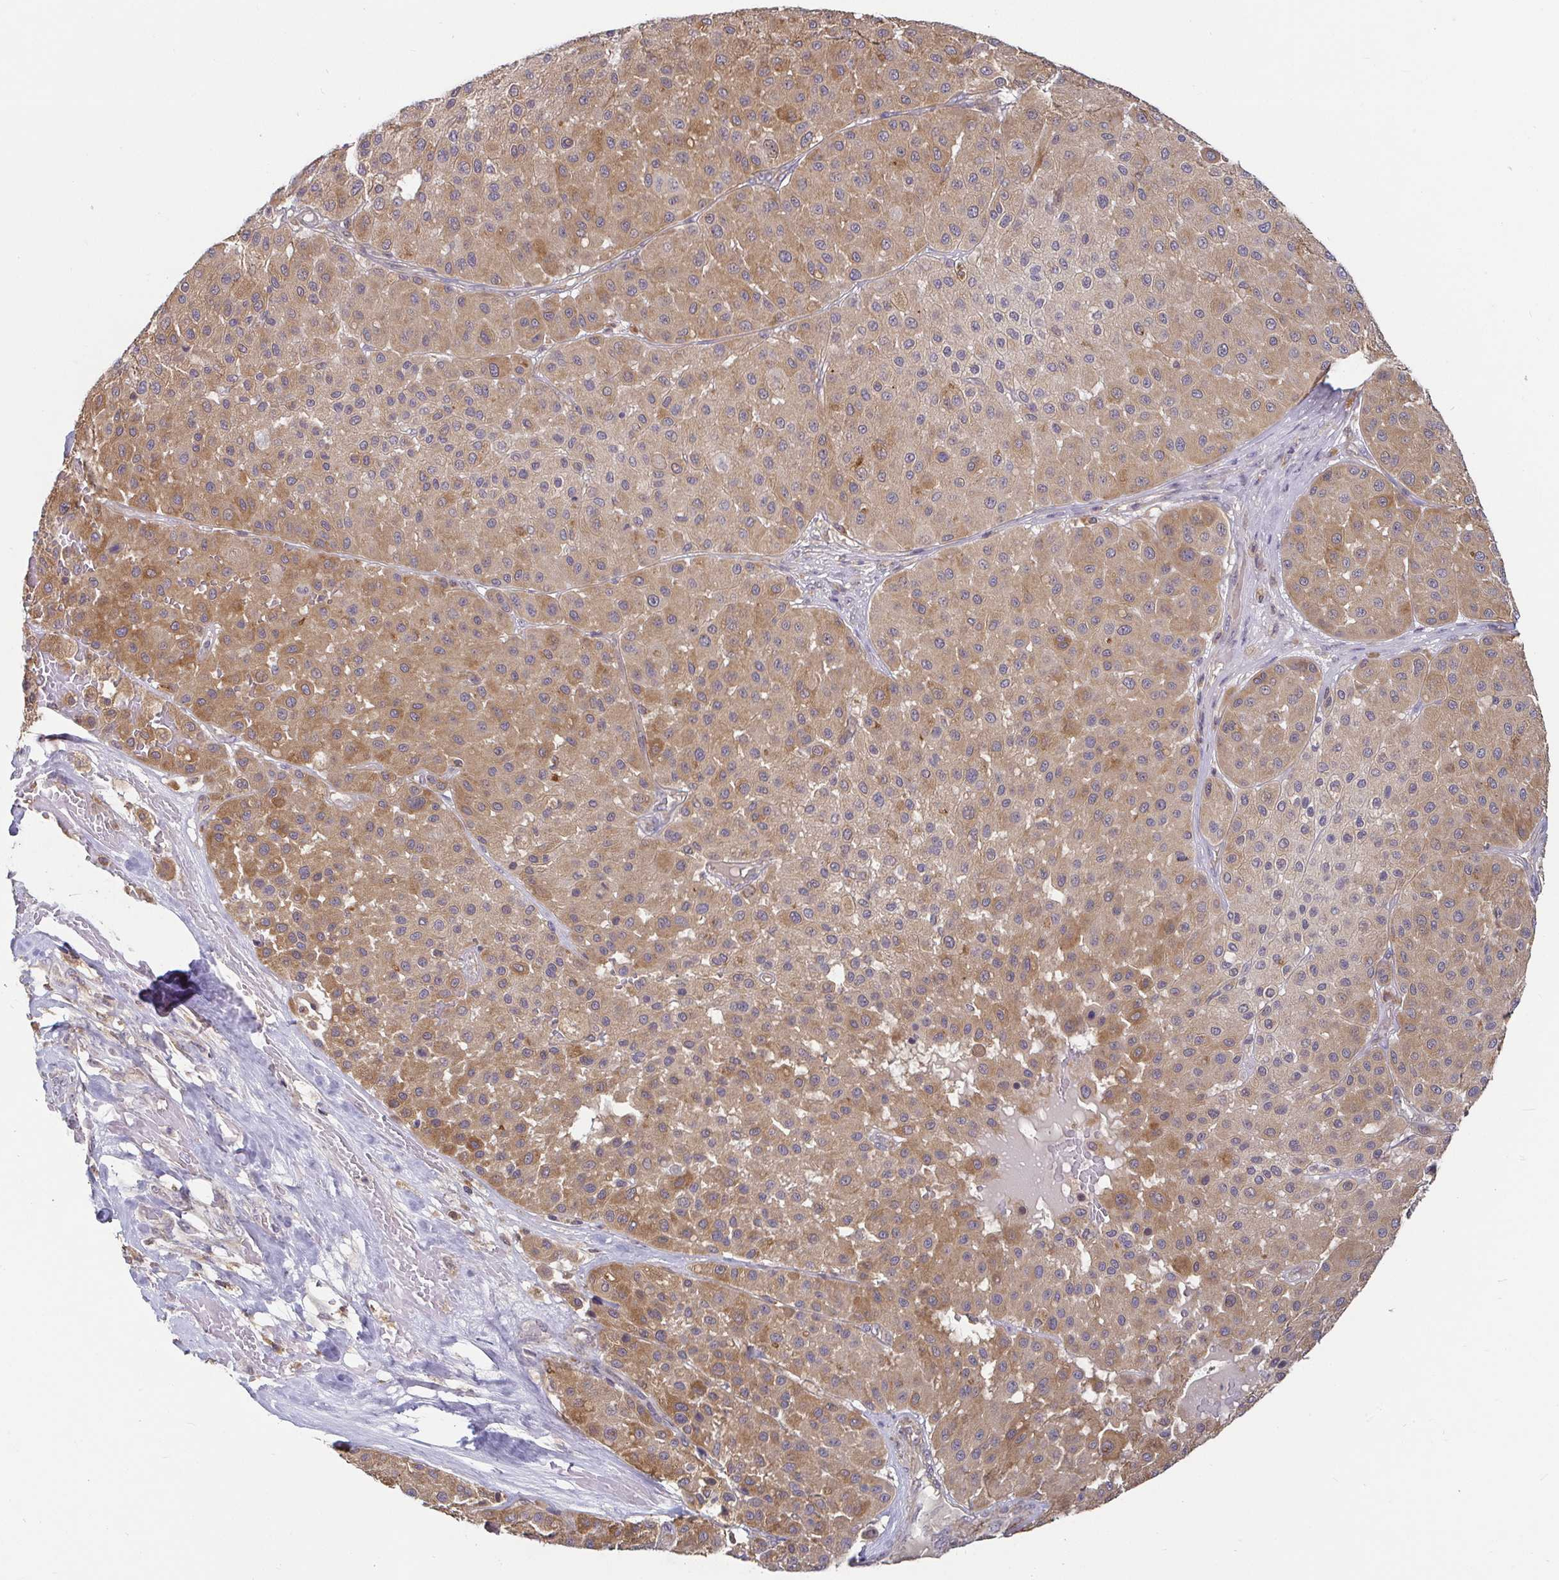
{"staining": {"intensity": "moderate", "quantity": ">75%", "location": "cytoplasmic/membranous"}, "tissue": "melanoma", "cell_type": "Tumor cells", "image_type": "cancer", "snomed": [{"axis": "morphology", "description": "Malignant melanoma, Metastatic site"}, {"axis": "topography", "description": "Smooth muscle"}], "caption": "Moderate cytoplasmic/membranous protein staining is appreciated in approximately >75% of tumor cells in malignant melanoma (metastatic site). The staining was performed using DAB (3,3'-diaminobenzidine), with brown indicating positive protein expression. Nuclei are stained blue with hematoxylin.", "gene": "CDH18", "patient": {"sex": "male", "age": 41}}